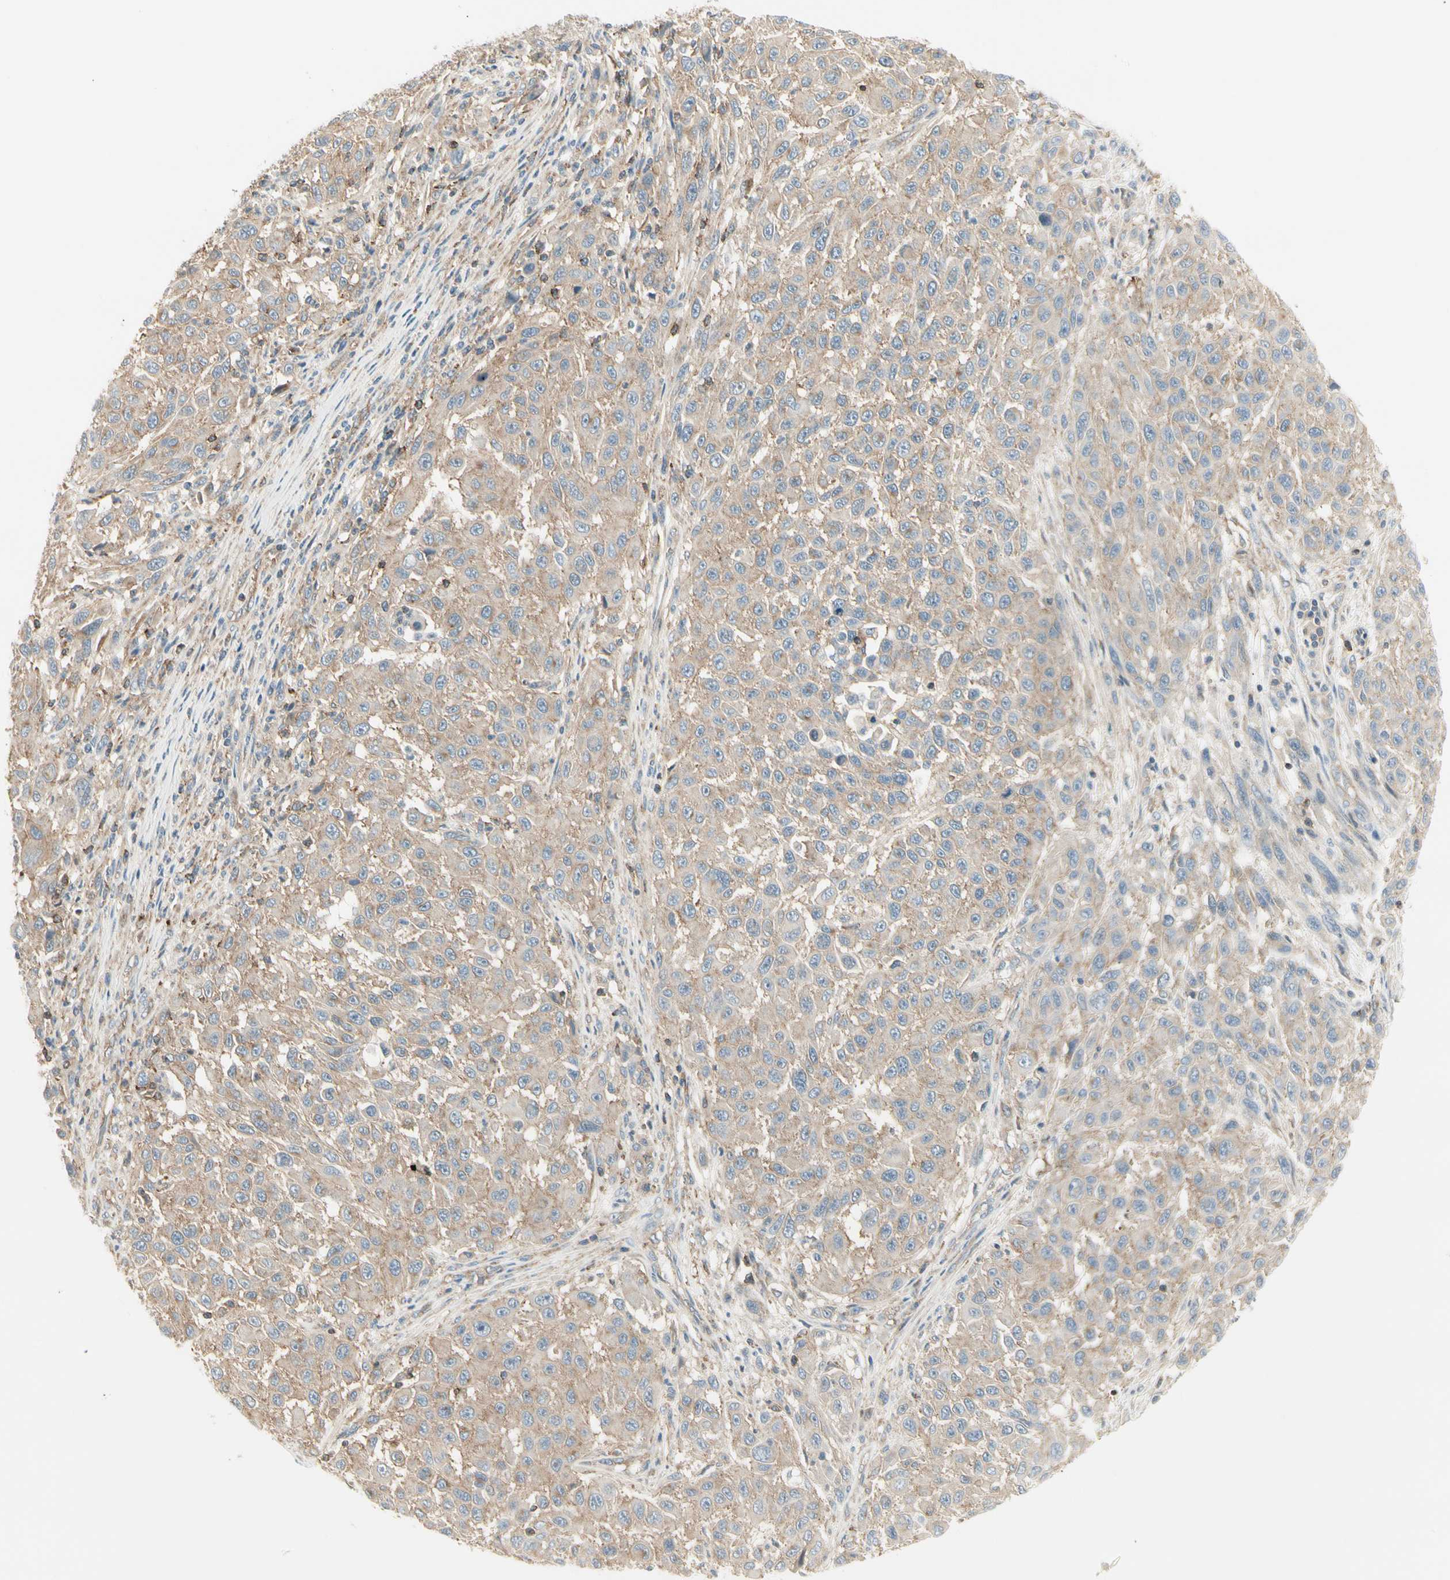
{"staining": {"intensity": "weak", "quantity": ">75%", "location": "cytoplasmic/membranous"}, "tissue": "melanoma", "cell_type": "Tumor cells", "image_type": "cancer", "snomed": [{"axis": "morphology", "description": "Malignant melanoma, Metastatic site"}, {"axis": "topography", "description": "Lymph node"}], "caption": "Weak cytoplasmic/membranous protein expression is seen in about >75% of tumor cells in malignant melanoma (metastatic site).", "gene": "AGFG1", "patient": {"sex": "male", "age": 61}}